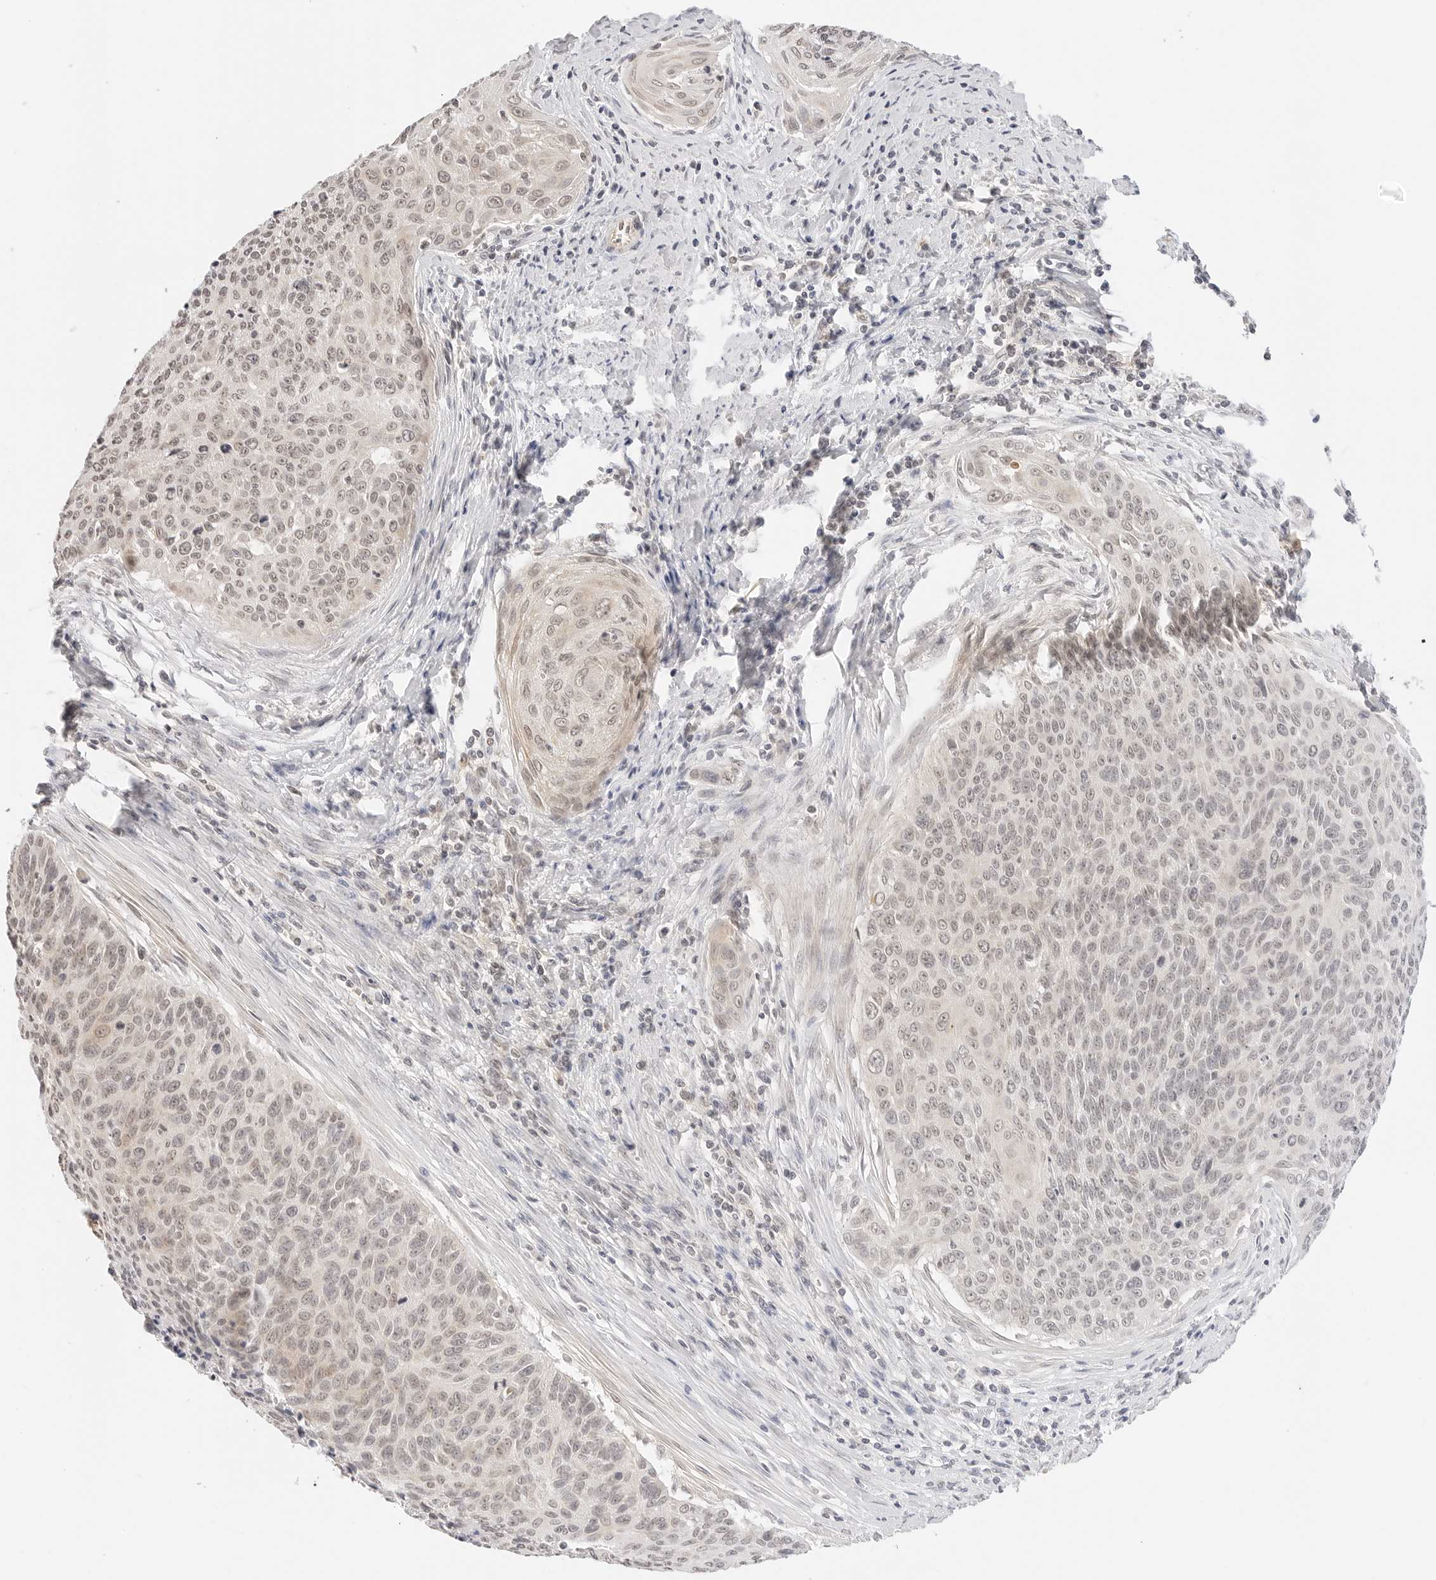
{"staining": {"intensity": "weak", "quantity": "25%-75%", "location": "cytoplasmic/membranous,nuclear"}, "tissue": "cervical cancer", "cell_type": "Tumor cells", "image_type": "cancer", "snomed": [{"axis": "morphology", "description": "Squamous cell carcinoma, NOS"}, {"axis": "topography", "description": "Cervix"}], "caption": "Approximately 25%-75% of tumor cells in human cervical squamous cell carcinoma exhibit weak cytoplasmic/membranous and nuclear protein expression as visualized by brown immunohistochemical staining.", "gene": "GPR34", "patient": {"sex": "female", "age": 55}}